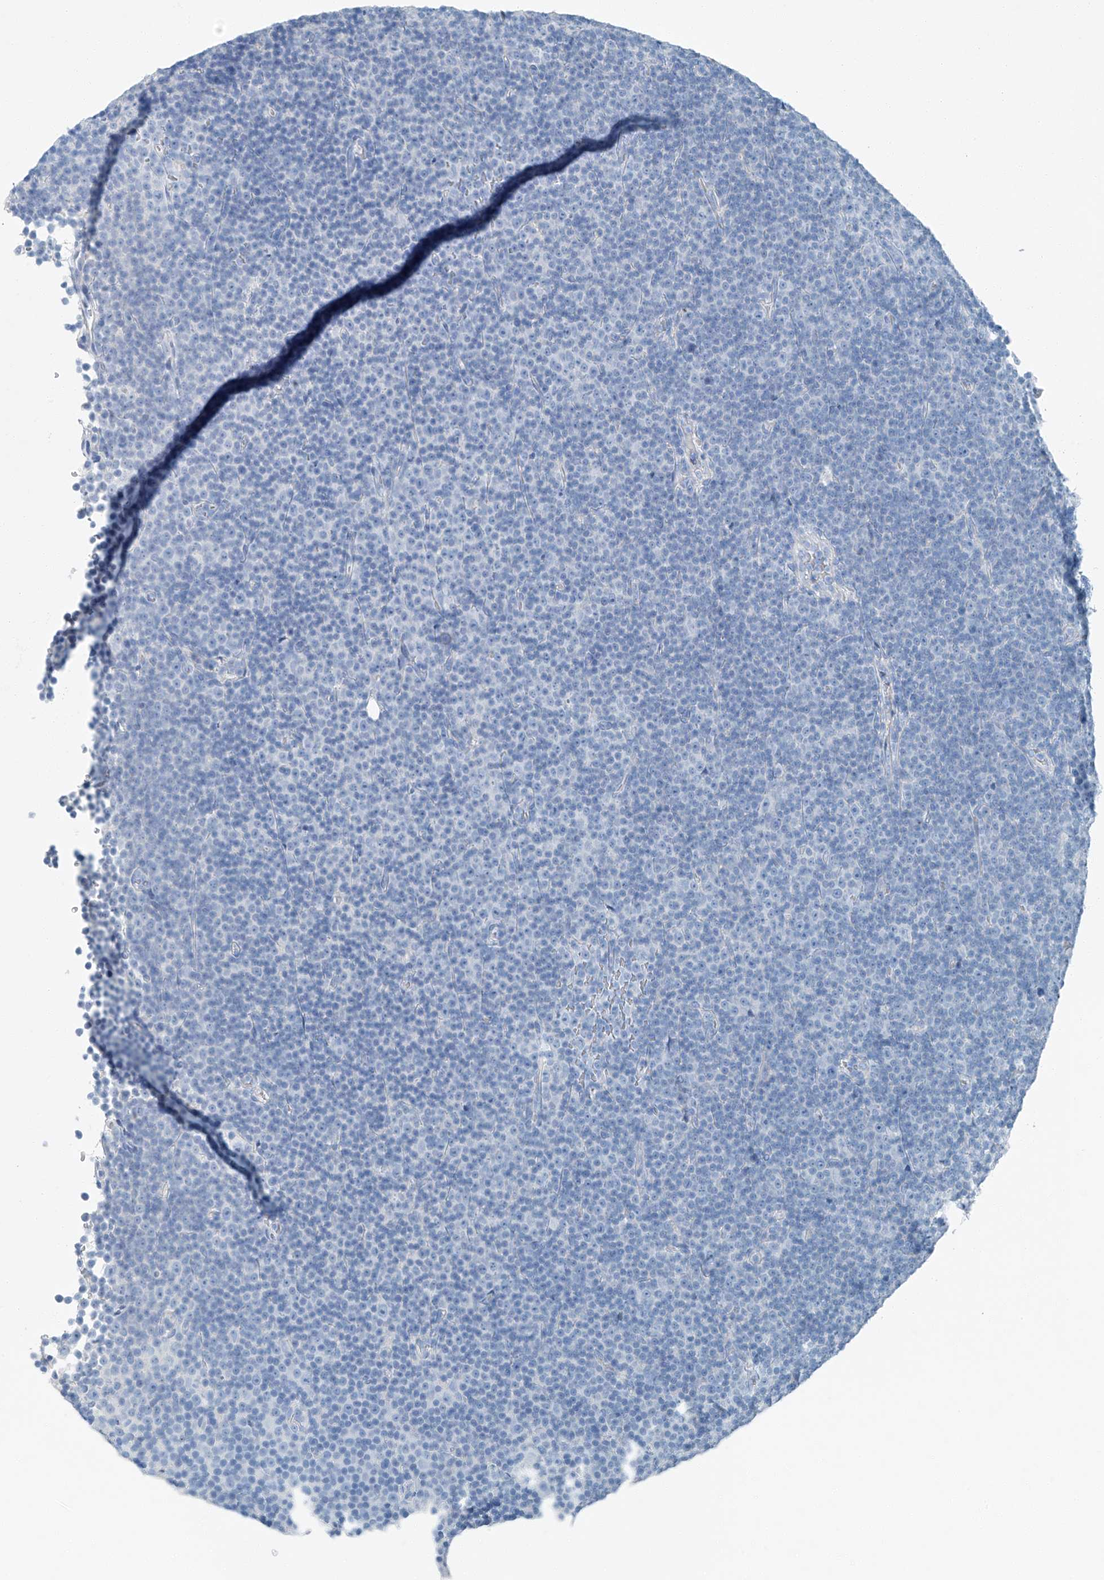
{"staining": {"intensity": "negative", "quantity": "none", "location": "none"}, "tissue": "lymphoma", "cell_type": "Tumor cells", "image_type": "cancer", "snomed": [{"axis": "morphology", "description": "Malignant lymphoma, non-Hodgkin's type, Low grade"}, {"axis": "topography", "description": "Lymph node"}], "caption": "This is a photomicrograph of immunohistochemistry staining of lymphoma, which shows no staining in tumor cells.", "gene": "C1orf87", "patient": {"sex": "female", "age": 67}}